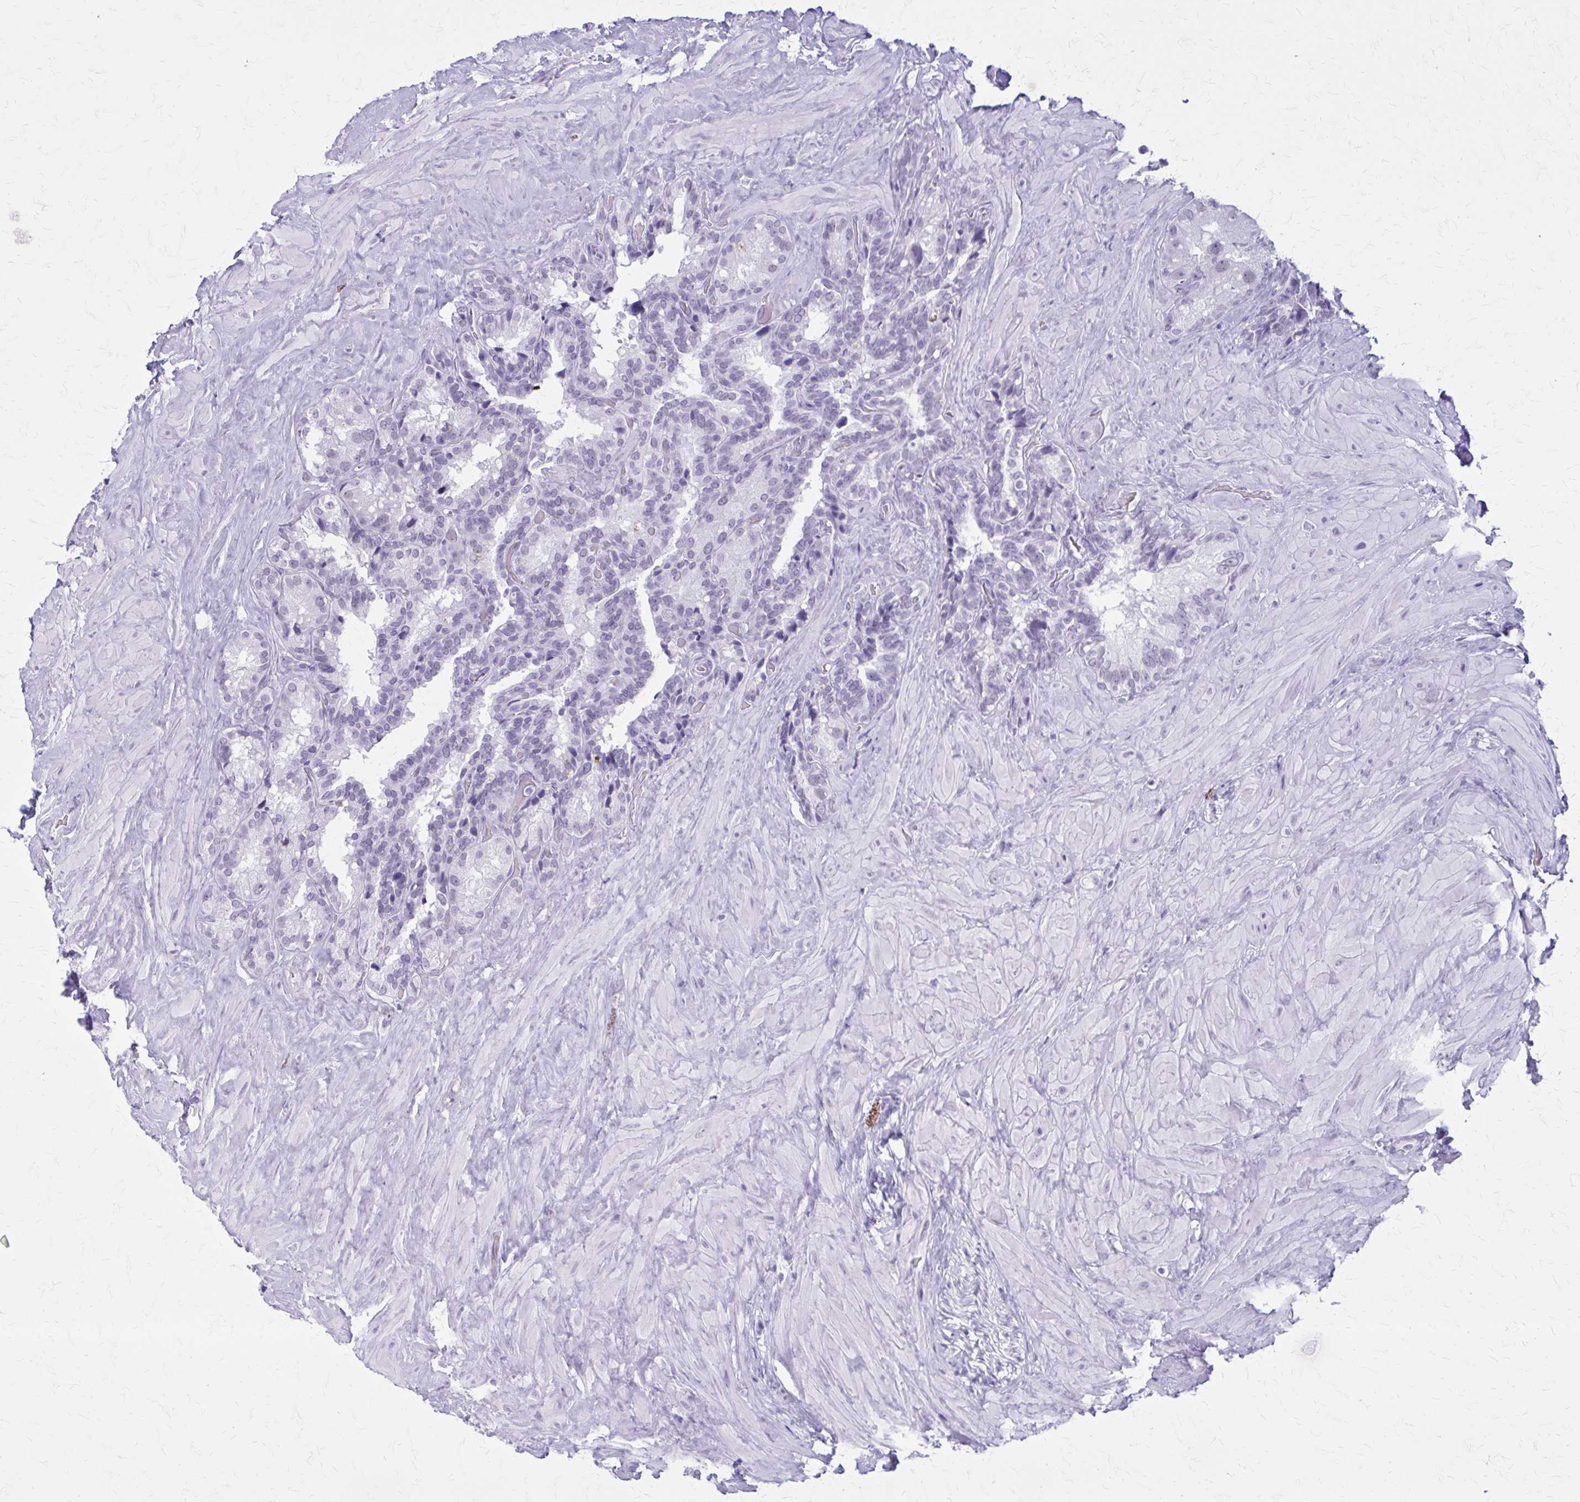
{"staining": {"intensity": "negative", "quantity": "none", "location": "none"}, "tissue": "seminal vesicle", "cell_type": "Glandular cells", "image_type": "normal", "snomed": [{"axis": "morphology", "description": "Normal tissue, NOS"}, {"axis": "topography", "description": "Seminal veicle"}], "caption": "High magnification brightfield microscopy of benign seminal vesicle stained with DAB (brown) and counterstained with hematoxylin (blue): glandular cells show no significant positivity.", "gene": "GAD1", "patient": {"sex": "male", "age": 60}}